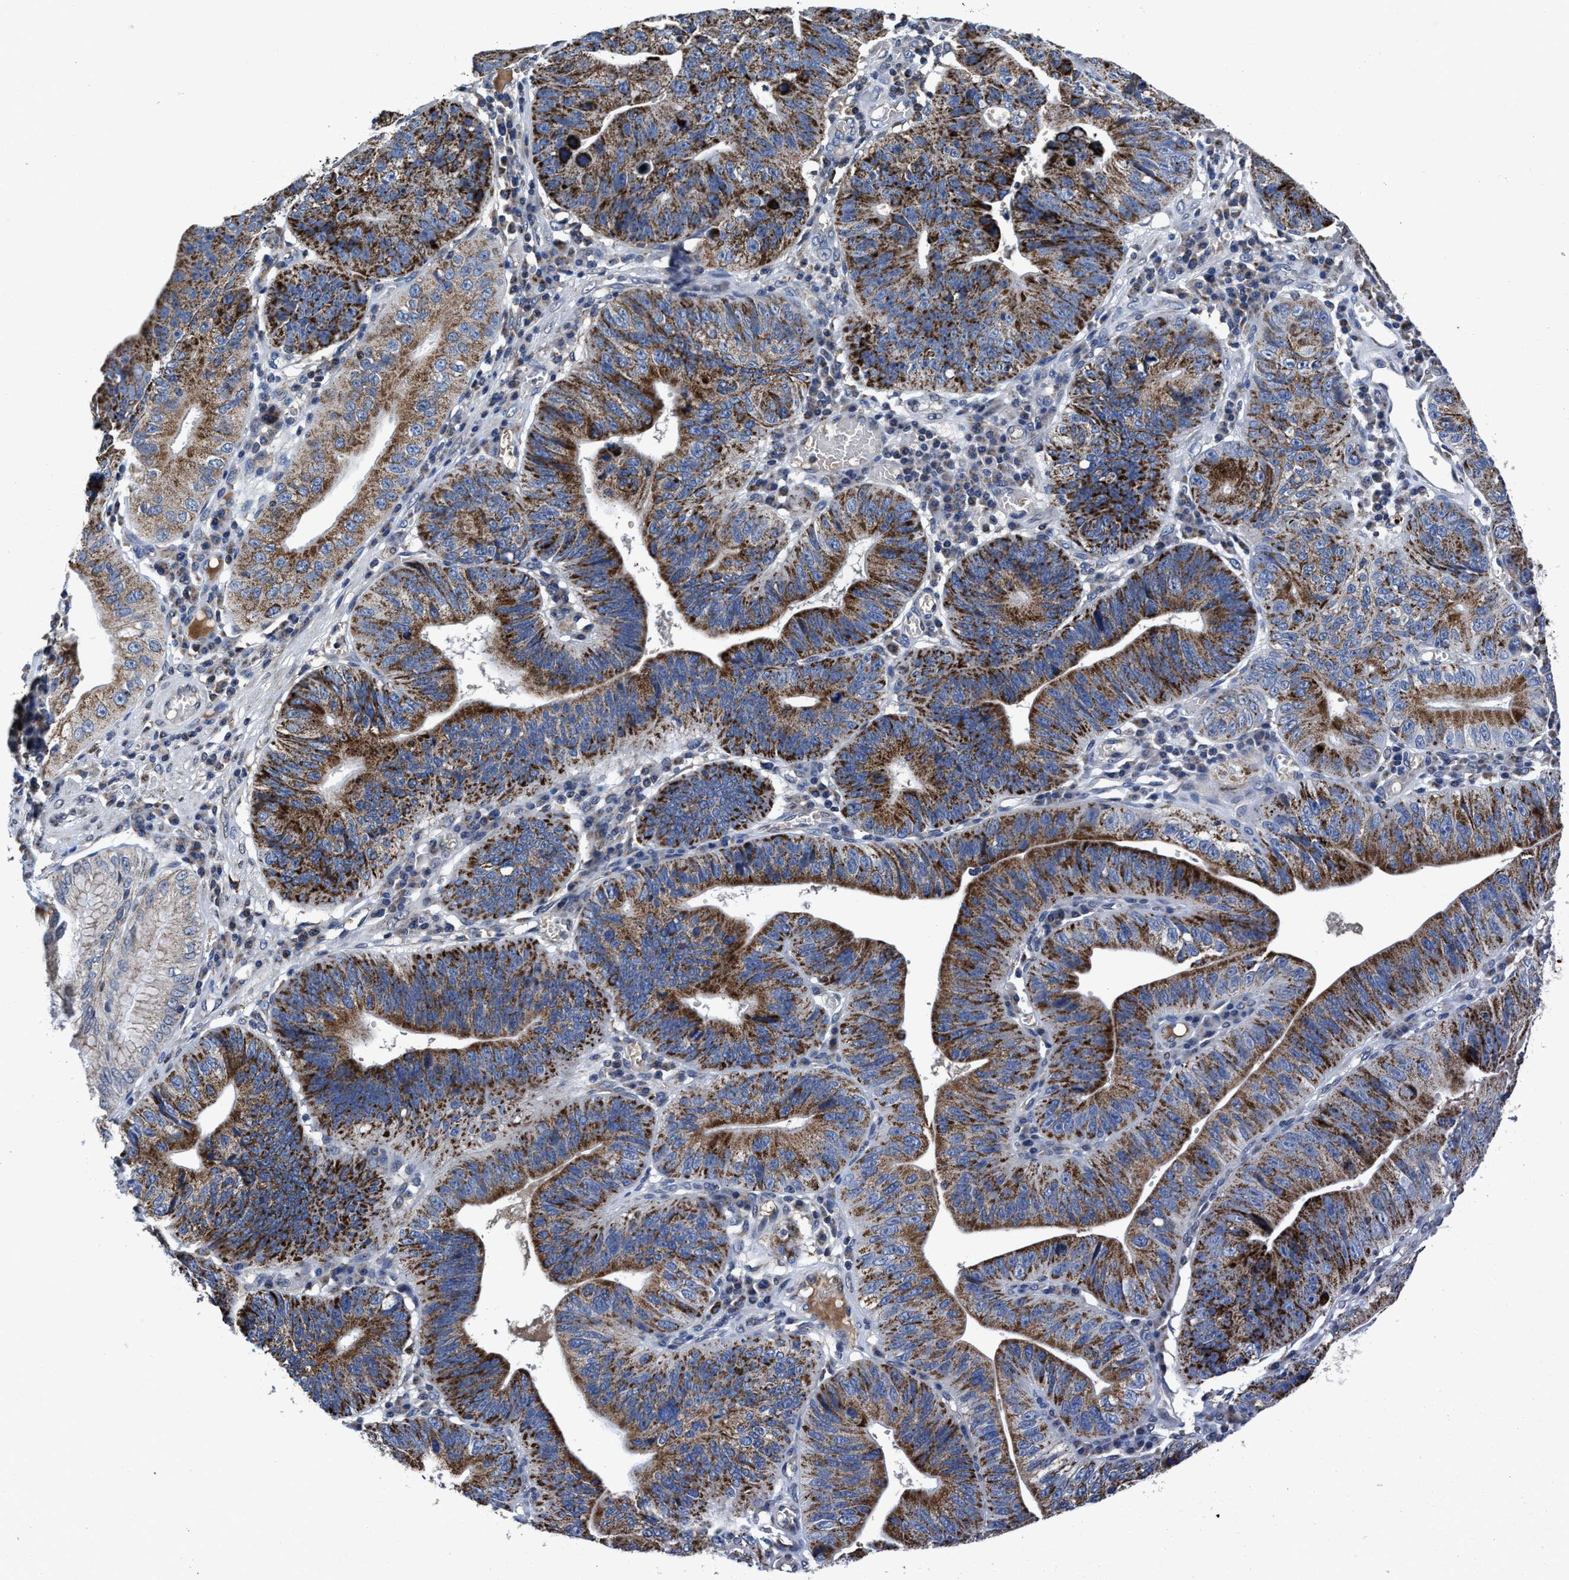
{"staining": {"intensity": "strong", "quantity": ">75%", "location": "cytoplasmic/membranous"}, "tissue": "stomach cancer", "cell_type": "Tumor cells", "image_type": "cancer", "snomed": [{"axis": "morphology", "description": "Adenocarcinoma, NOS"}, {"axis": "topography", "description": "Stomach"}], "caption": "Stomach adenocarcinoma was stained to show a protein in brown. There is high levels of strong cytoplasmic/membranous staining in about >75% of tumor cells.", "gene": "CACNA1D", "patient": {"sex": "male", "age": 59}}